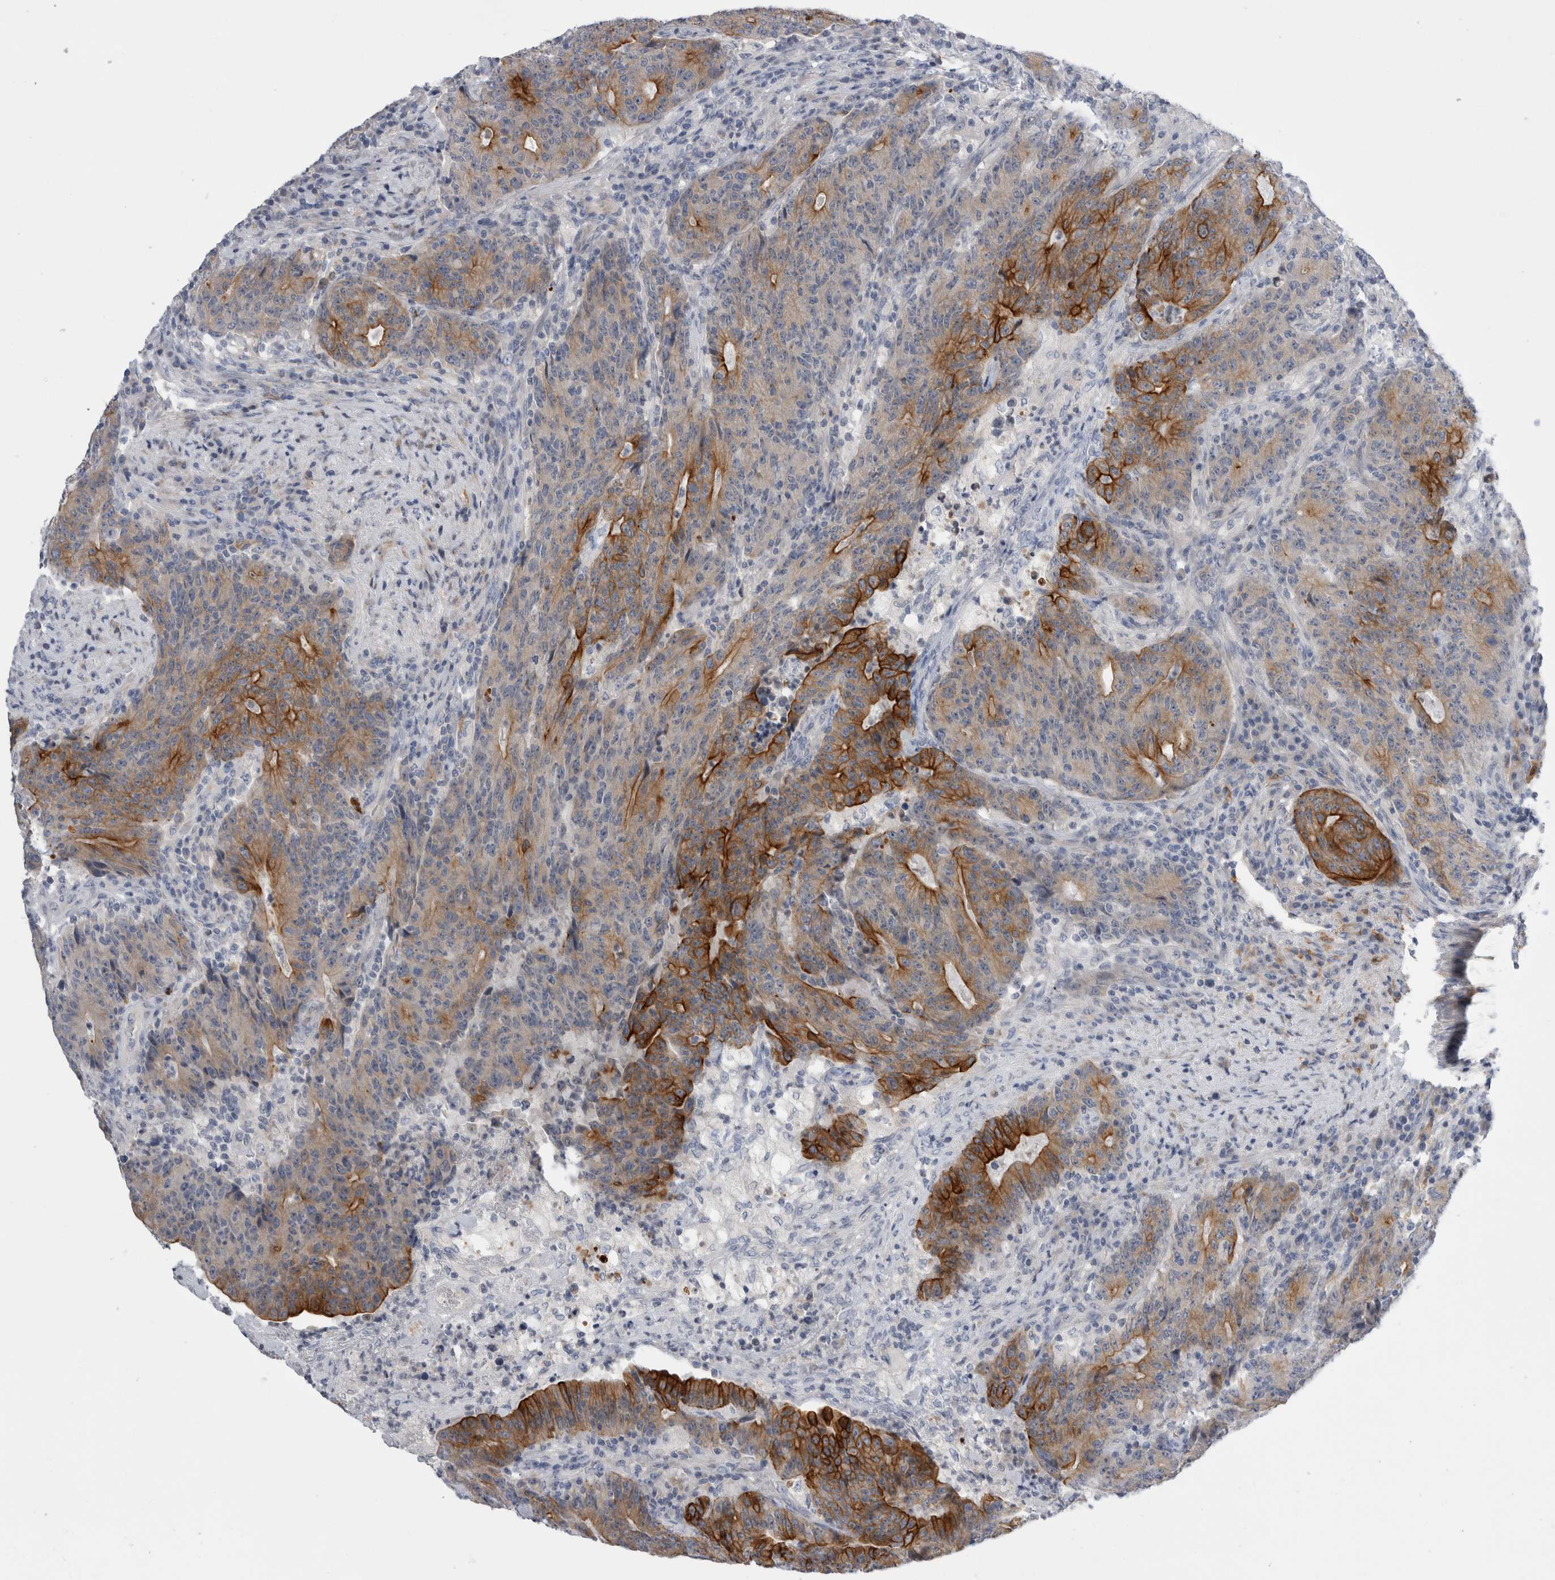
{"staining": {"intensity": "strong", "quantity": "<25%", "location": "cytoplasmic/membranous"}, "tissue": "colorectal cancer", "cell_type": "Tumor cells", "image_type": "cancer", "snomed": [{"axis": "morphology", "description": "Normal tissue, NOS"}, {"axis": "morphology", "description": "Adenocarcinoma, NOS"}, {"axis": "topography", "description": "Colon"}], "caption": "Human colorectal cancer (adenocarcinoma) stained with a brown dye shows strong cytoplasmic/membranous positive expression in approximately <25% of tumor cells.", "gene": "SLC20A2", "patient": {"sex": "female", "age": 75}}